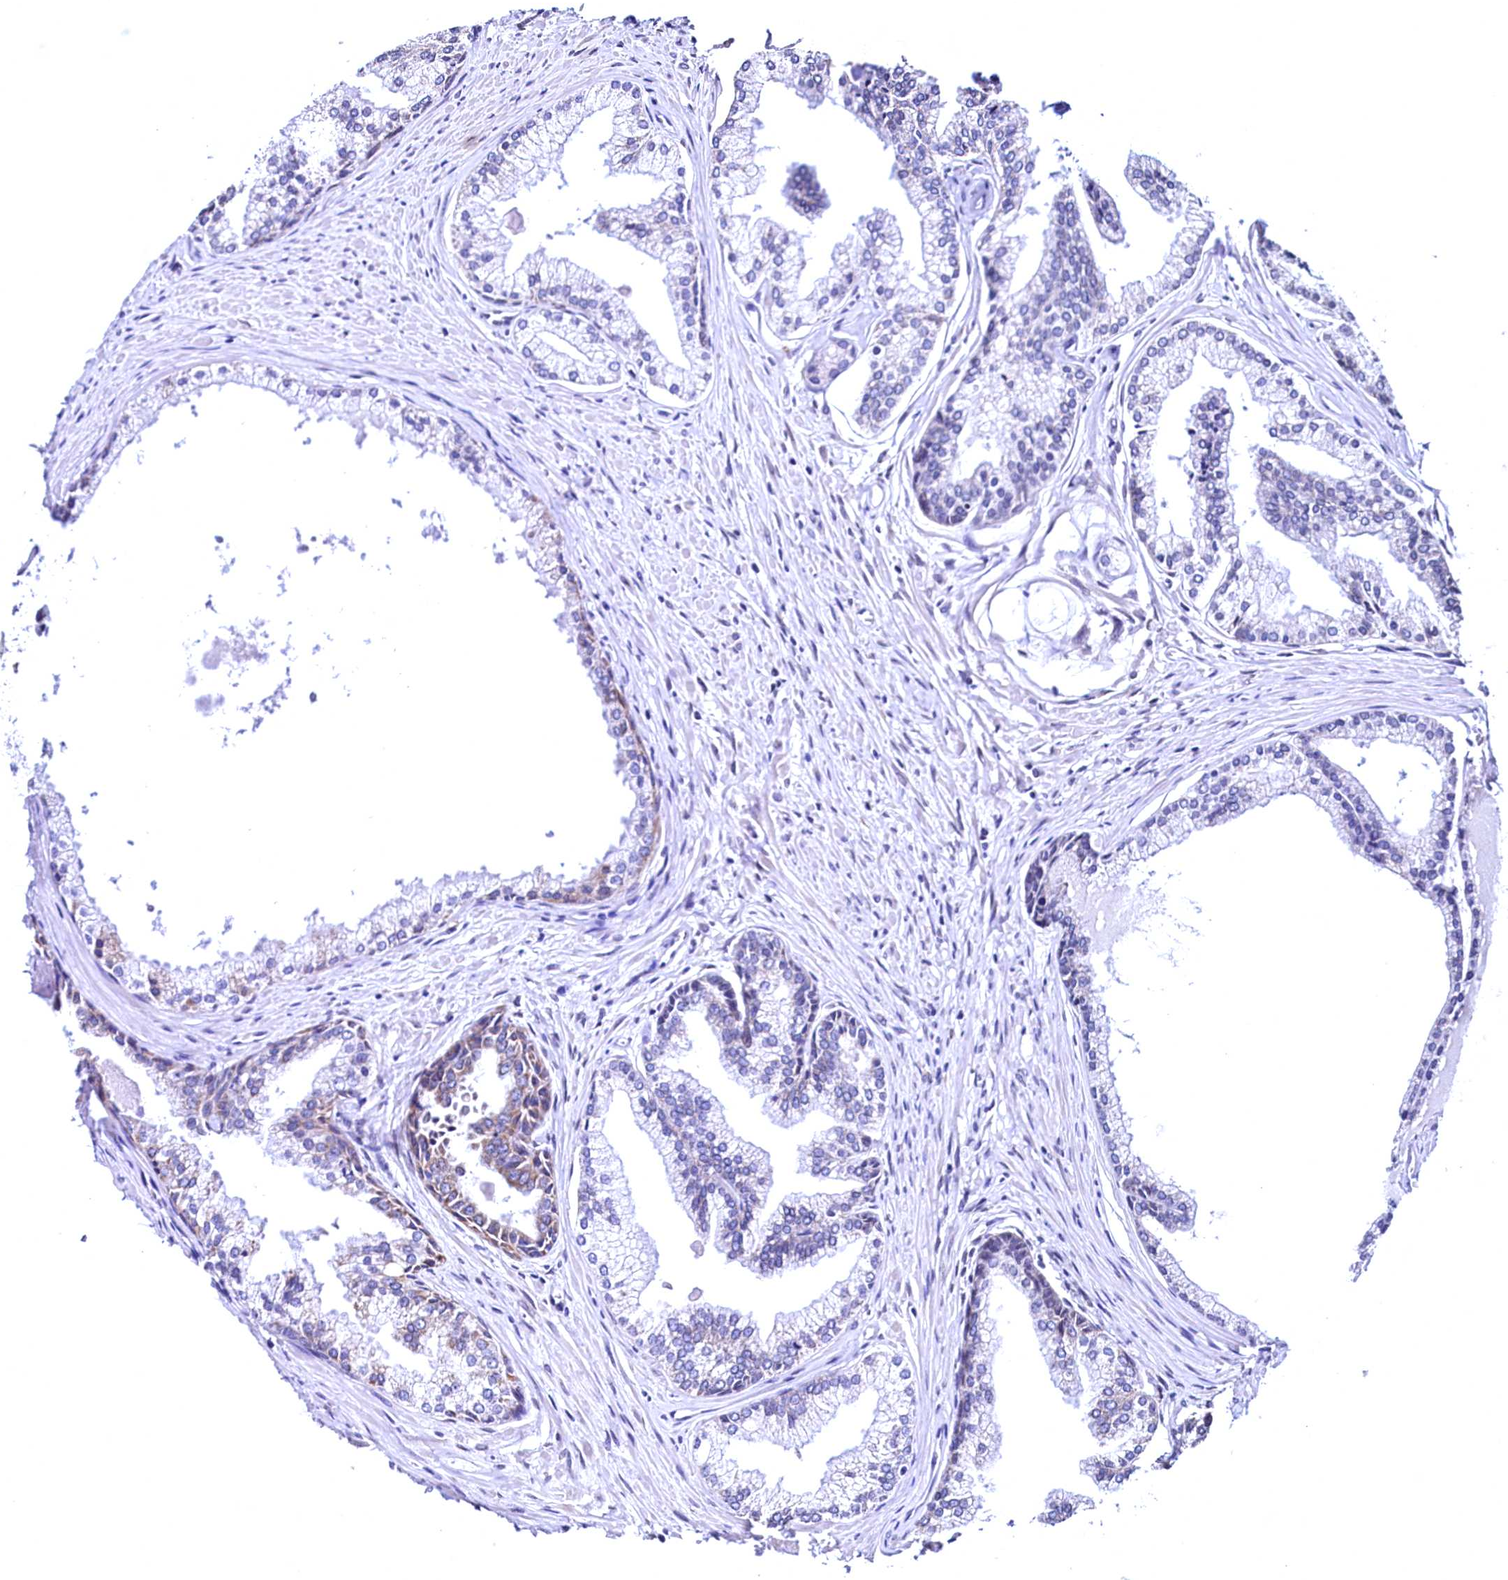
{"staining": {"intensity": "negative", "quantity": "none", "location": "none"}, "tissue": "prostate cancer", "cell_type": "Tumor cells", "image_type": "cancer", "snomed": [{"axis": "morphology", "description": "Adenocarcinoma, High grade"}, {"axis": "topography", "description": "Prostate"}], "caption": "The histopathology image exhibits no staining of tumor cells in high-grade adenocarcinoma (prostate). The staining is performed using DAB brown chromogen with nuclei counter-stained in using hematoxylin.", "gene": "HAND1", "patient": {"sex": "male", "age": 68}}